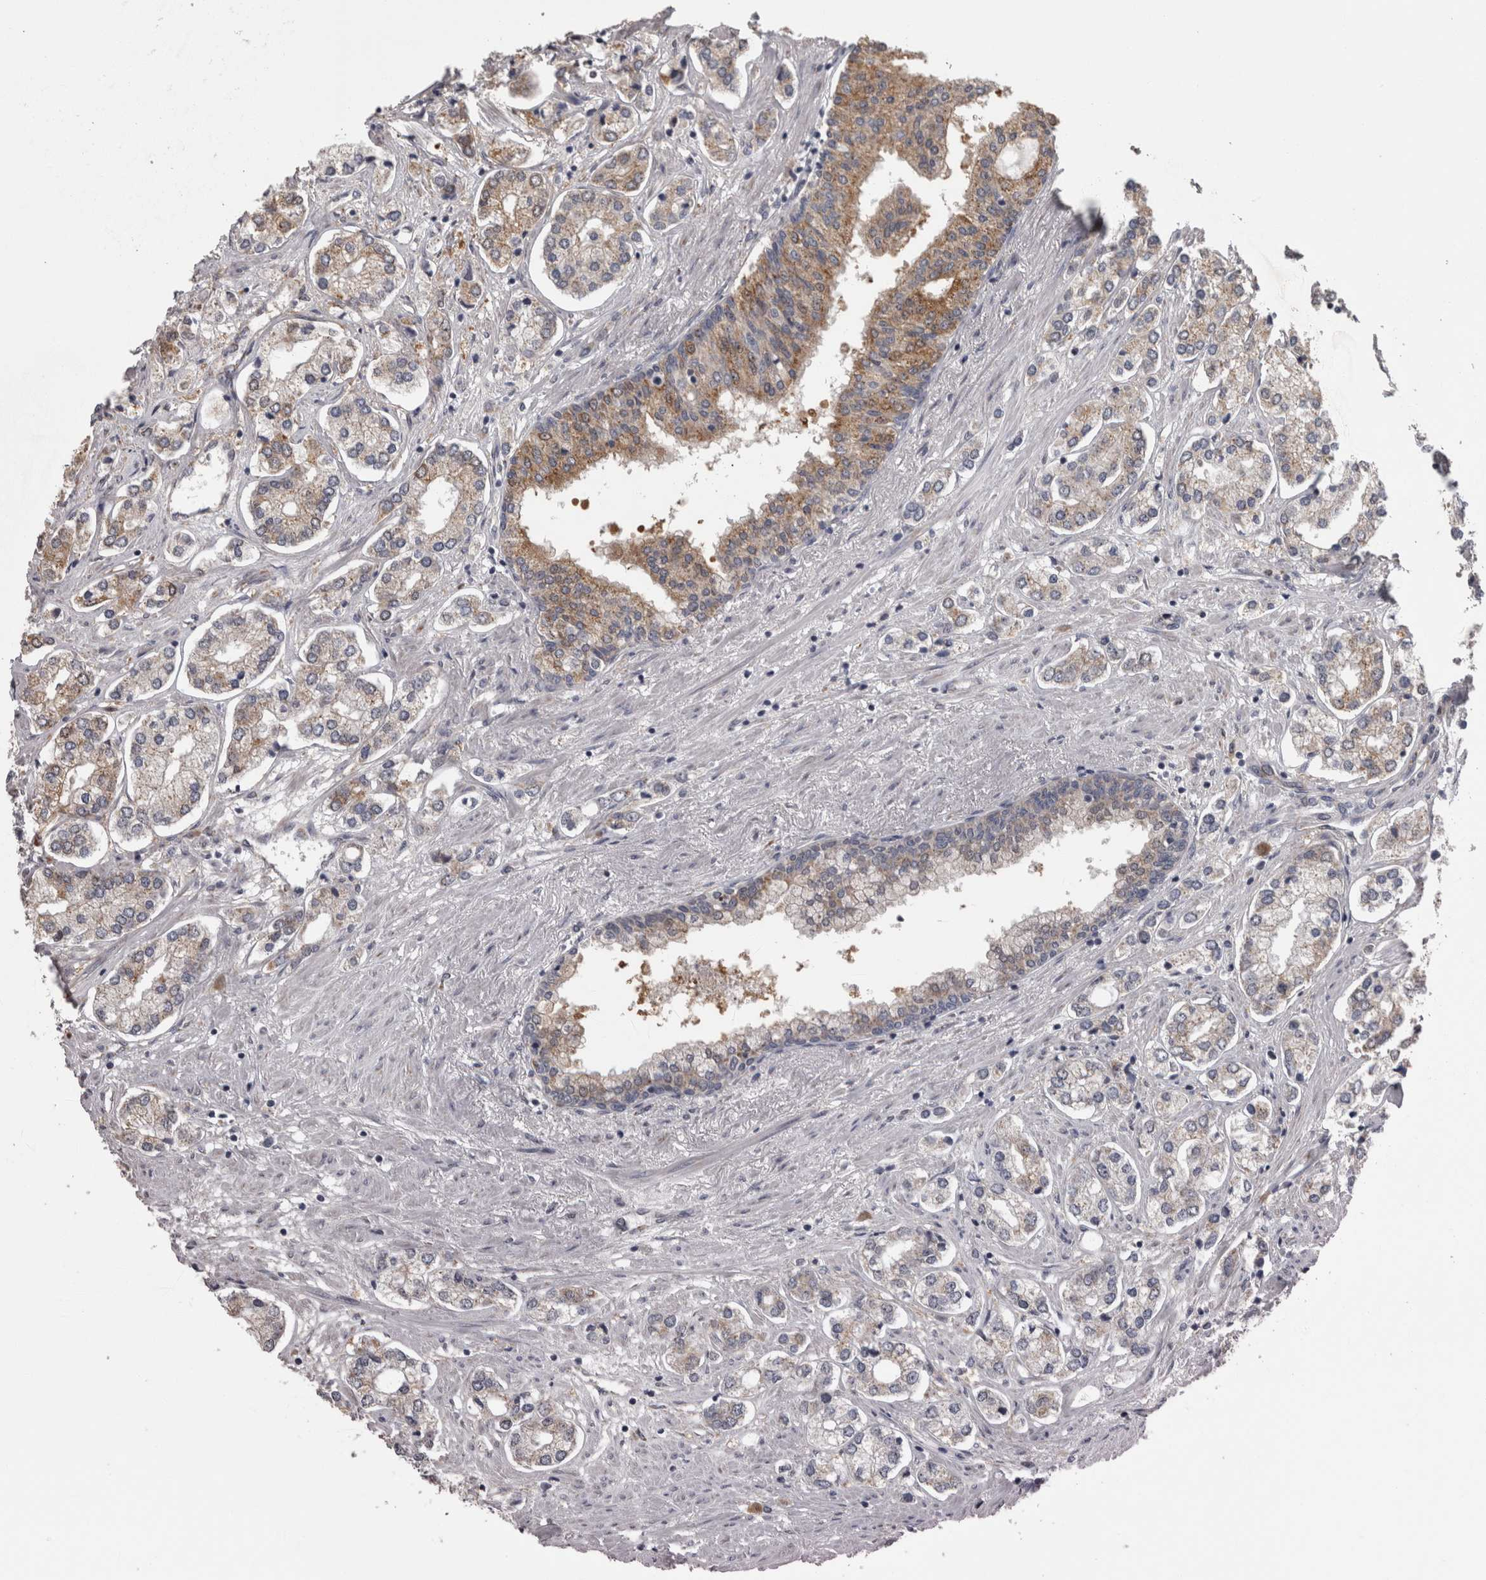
{"staining": {"intensity": "moderate", "quantity": "25%-75%", "location": "cytoplasmic/membranous"}, "tissue": "prostate cancer", "cell_type": "Tumor cells", "image_type": "cancer", "snomed": [{"axis": "morphology", "description": "Adenocarcinoma, High grade"}, {"axis": "topography", "description": "Prostate"}], "caption": "Protein analysis of prostate cancer (high-grade adenocarcinoma) tissue reveals moderate cytoplasmic/membranous positivity in about 25%-75% of tumor cells.", "gene": "DBT", "patient": {"sex": "male", "age": 66}}